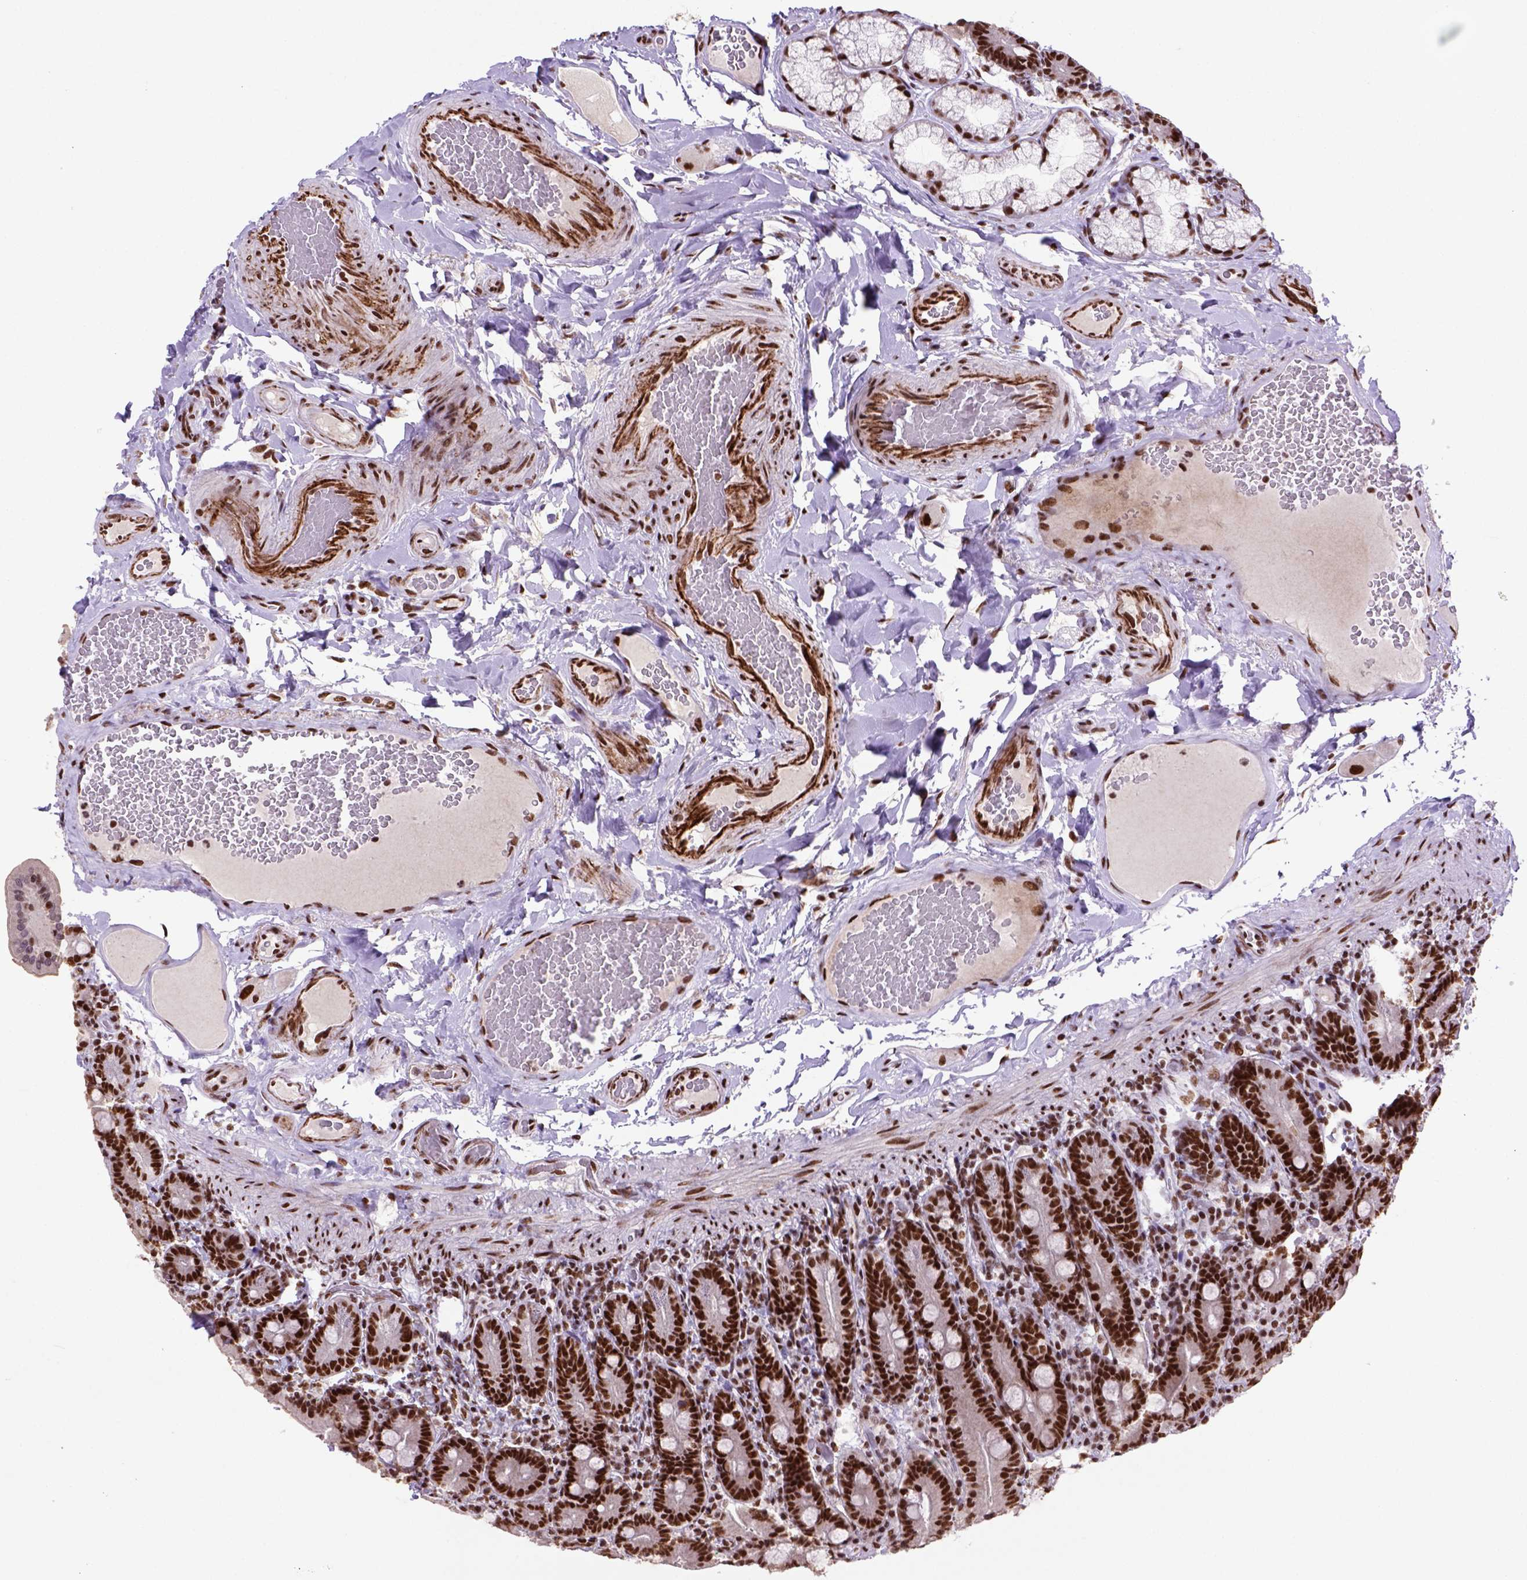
{"staining": {"intensity": "strong", "quantity": ">75%", "location": "nuclear"}, "tissue": "duodenum", "cell_type": "Glandular cells", "image_type": "normal", "snomed": [{"axis": "morphology", "description": "Normal tissue, NOS"}, {"axis": "topography", "description": "Duodenum"}], "caption": "An immunohistochemistry micrograph of unremarkable tissue is shown. Protein staining in brown labels strong nuclear positivity in duodenum within glandular cells.", "gene": "NSMCE2", "patient": {"sex": "female", "age": 62}}